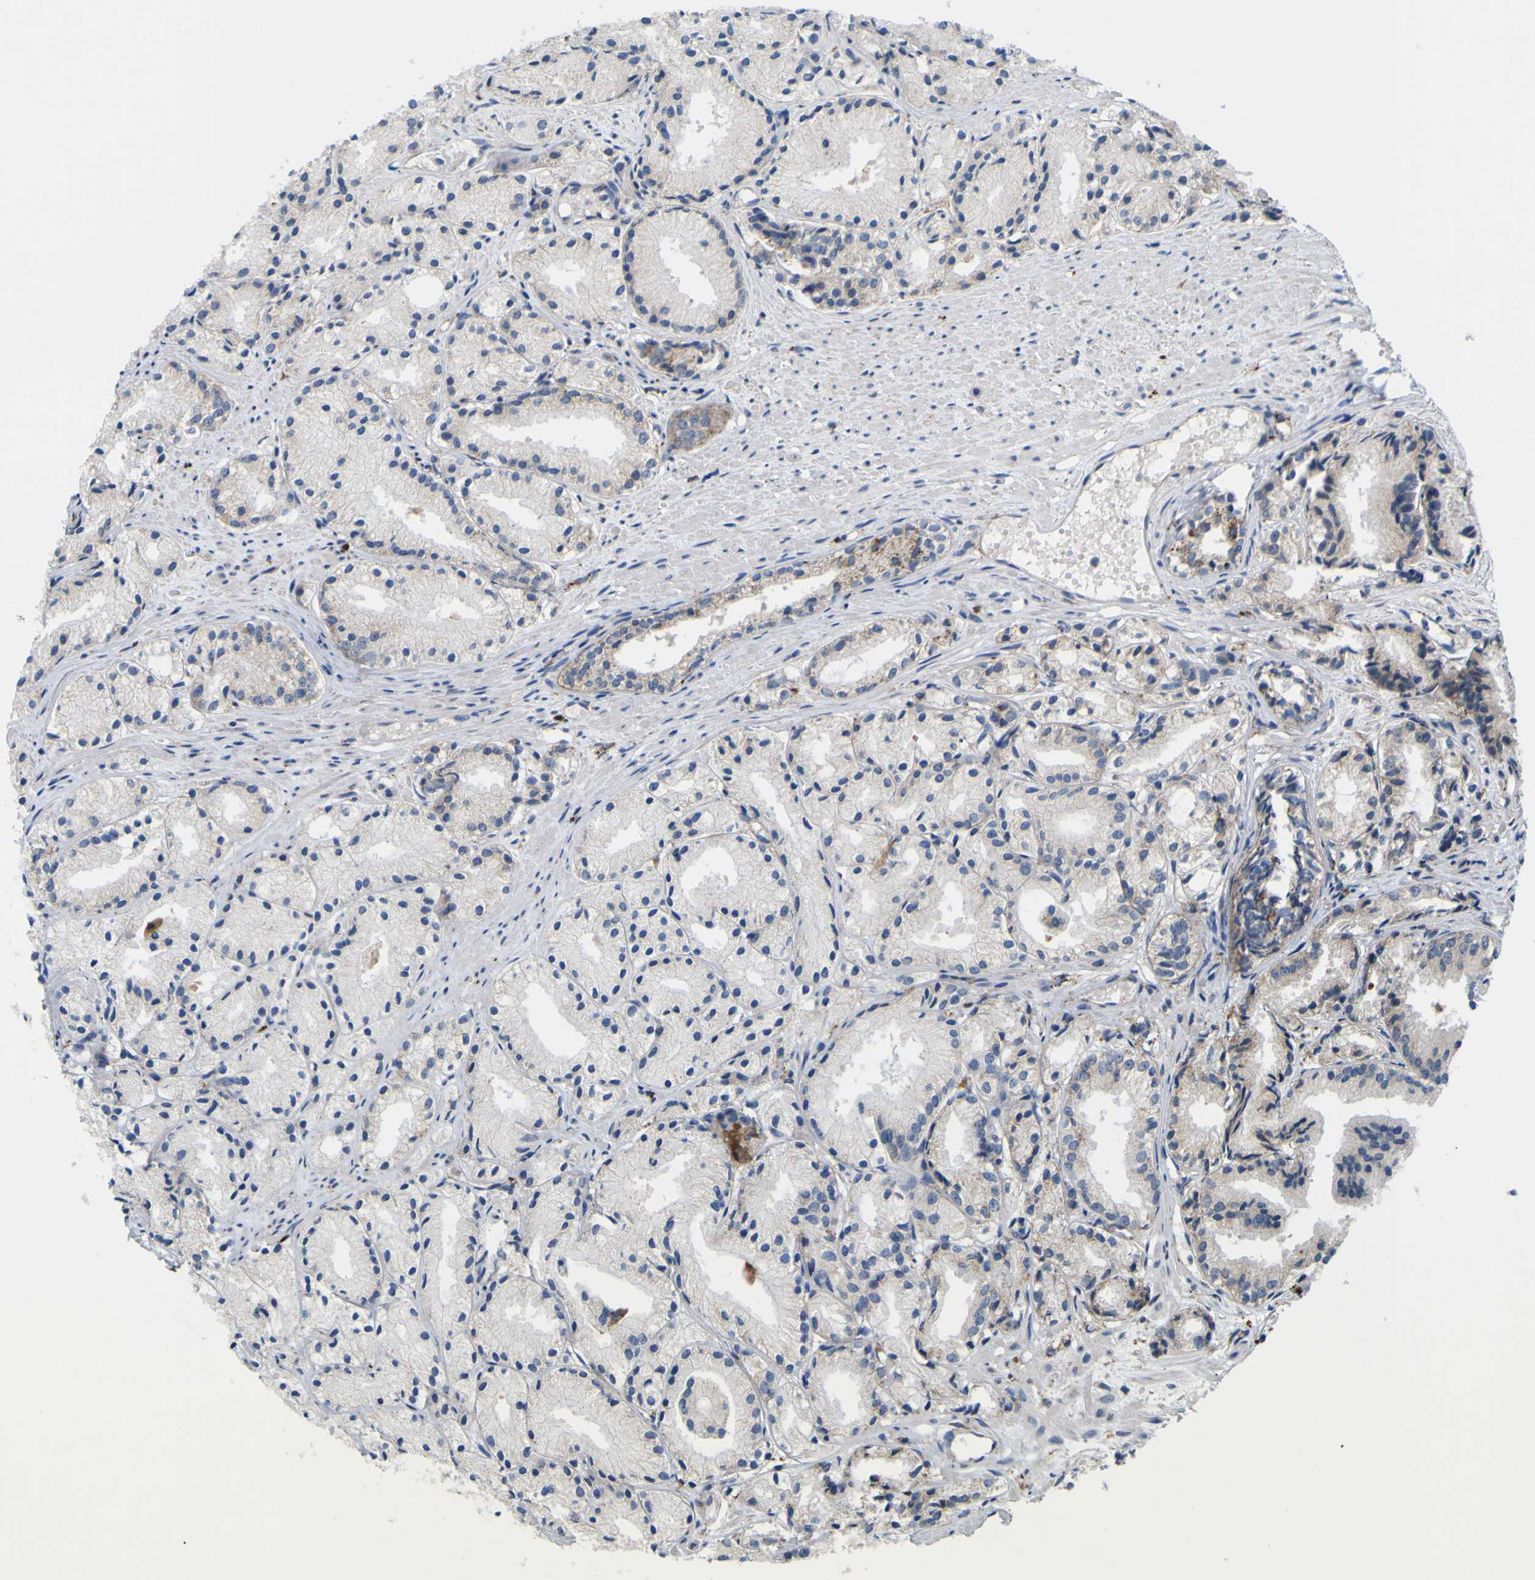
{"staining": {"intensity": "moderate", "quantity": "<25%", "location": "cytoplasmic/membranous"}, "tissue": "prostate cancer", "cell_type": "Tumor cells", "image_type": "cancer", "snomed": [{"axis": "morphology", "description": "Adenocarcinoma, Low grade"}, {"axis": "topography", "description": "Prostate"}], "caption": "Protein expression by immunohistochemistry exhibits moderate cytoplasmic/membranous expression in approximately <25% of tumor cells in prostate cancer.", "gene": "PLD3", "patient": {"sex": "male", "age": 72}}